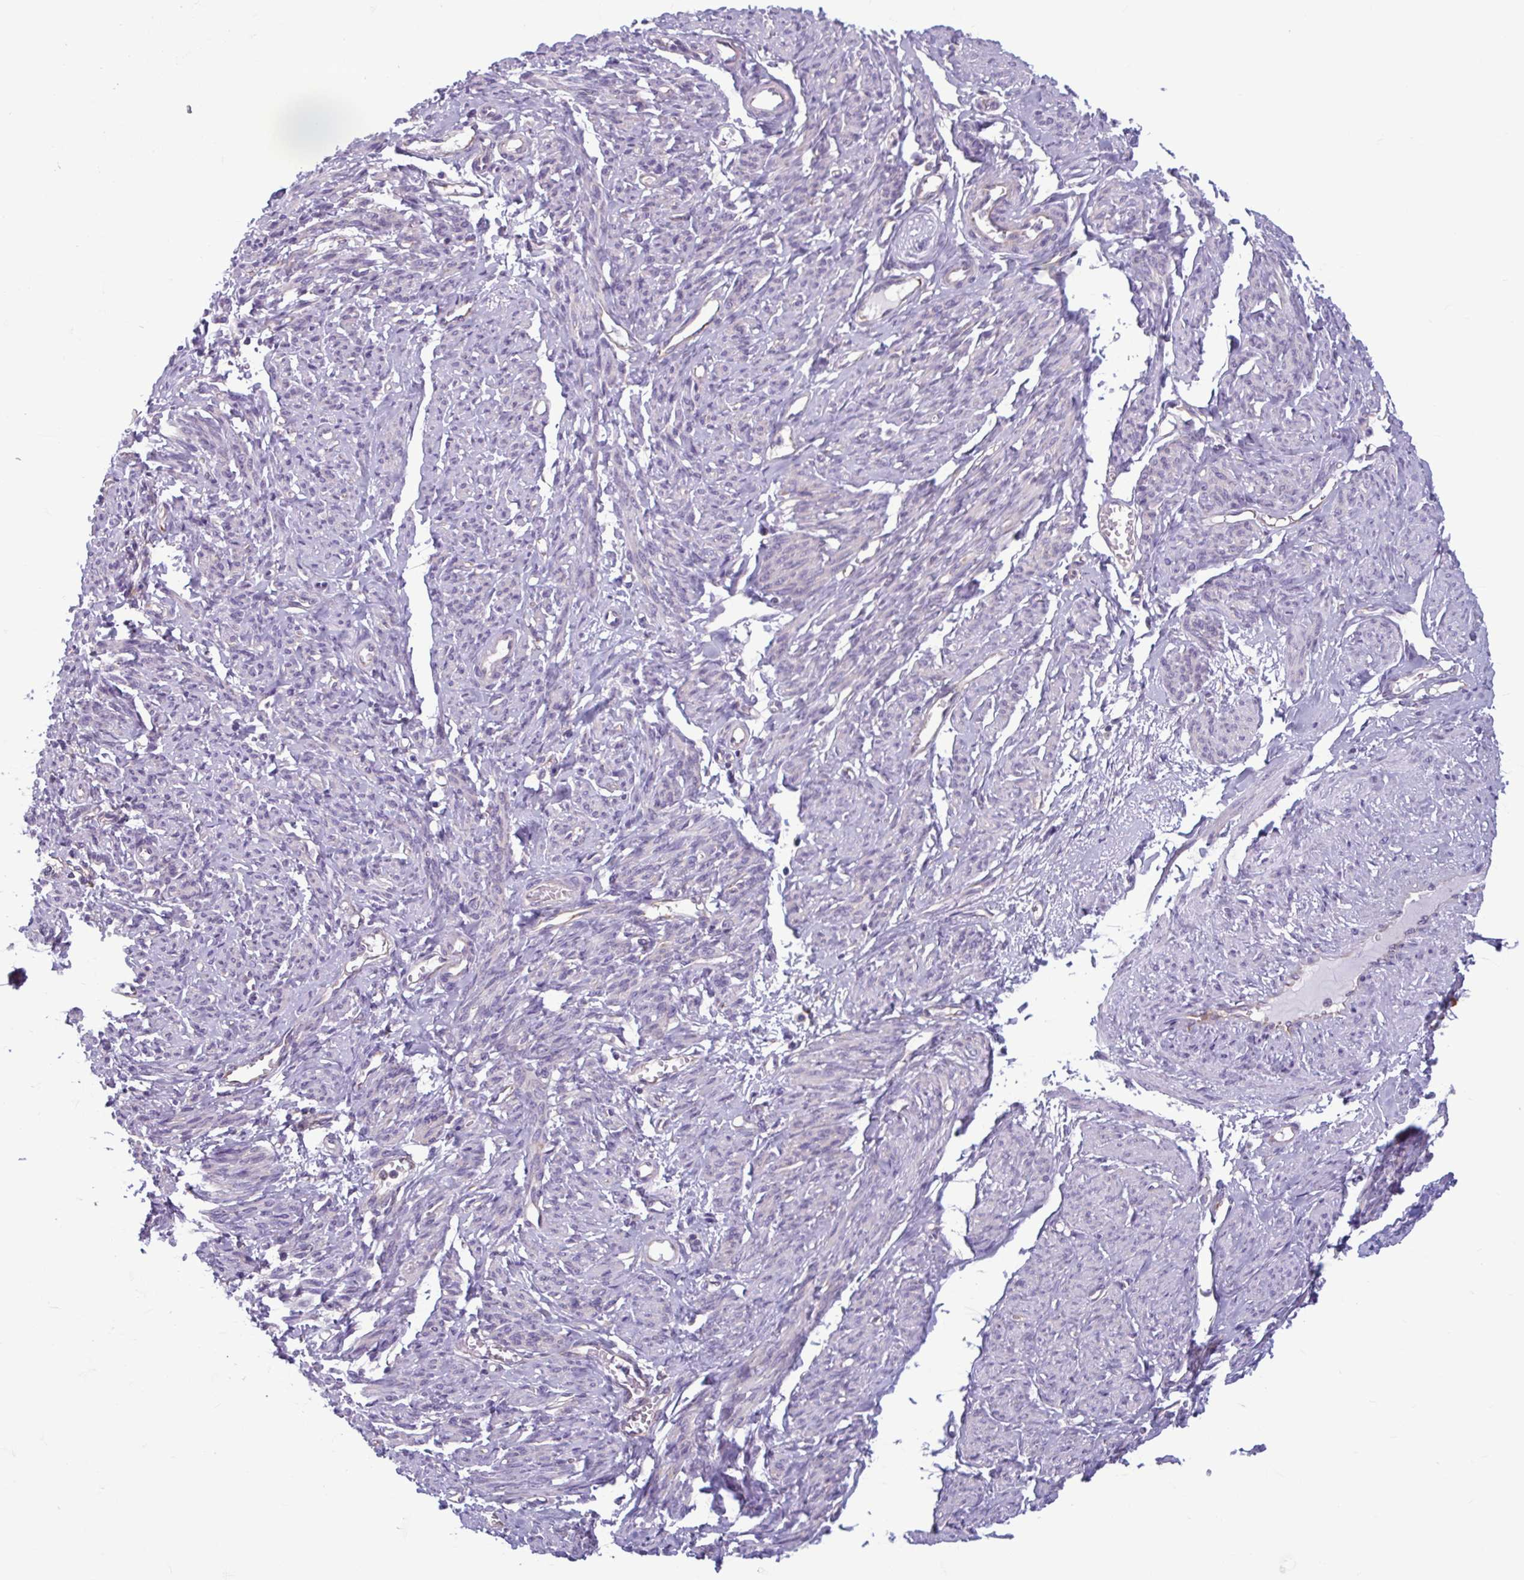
{"staining": {"intensity": "negative", "quantity": "none", "location": "none"}, "tissue": "smooth muscle", "cell_type": "Smooth muscle cells", "image_type": "normal", "snomed": [{"axis": "morphology", "description": "Normal tissue, NOS"}, {"axis": "topography", "description": "Smooth muscle"}], "caption": "The histopathology image exhibits no significant expression in smooth muscle cells of smooth muscle. (Immunohistochemistry, brightfield microscopy, high magnification).", "gene": "RPS16", "patient": {"sex": "female", "age": 65}}